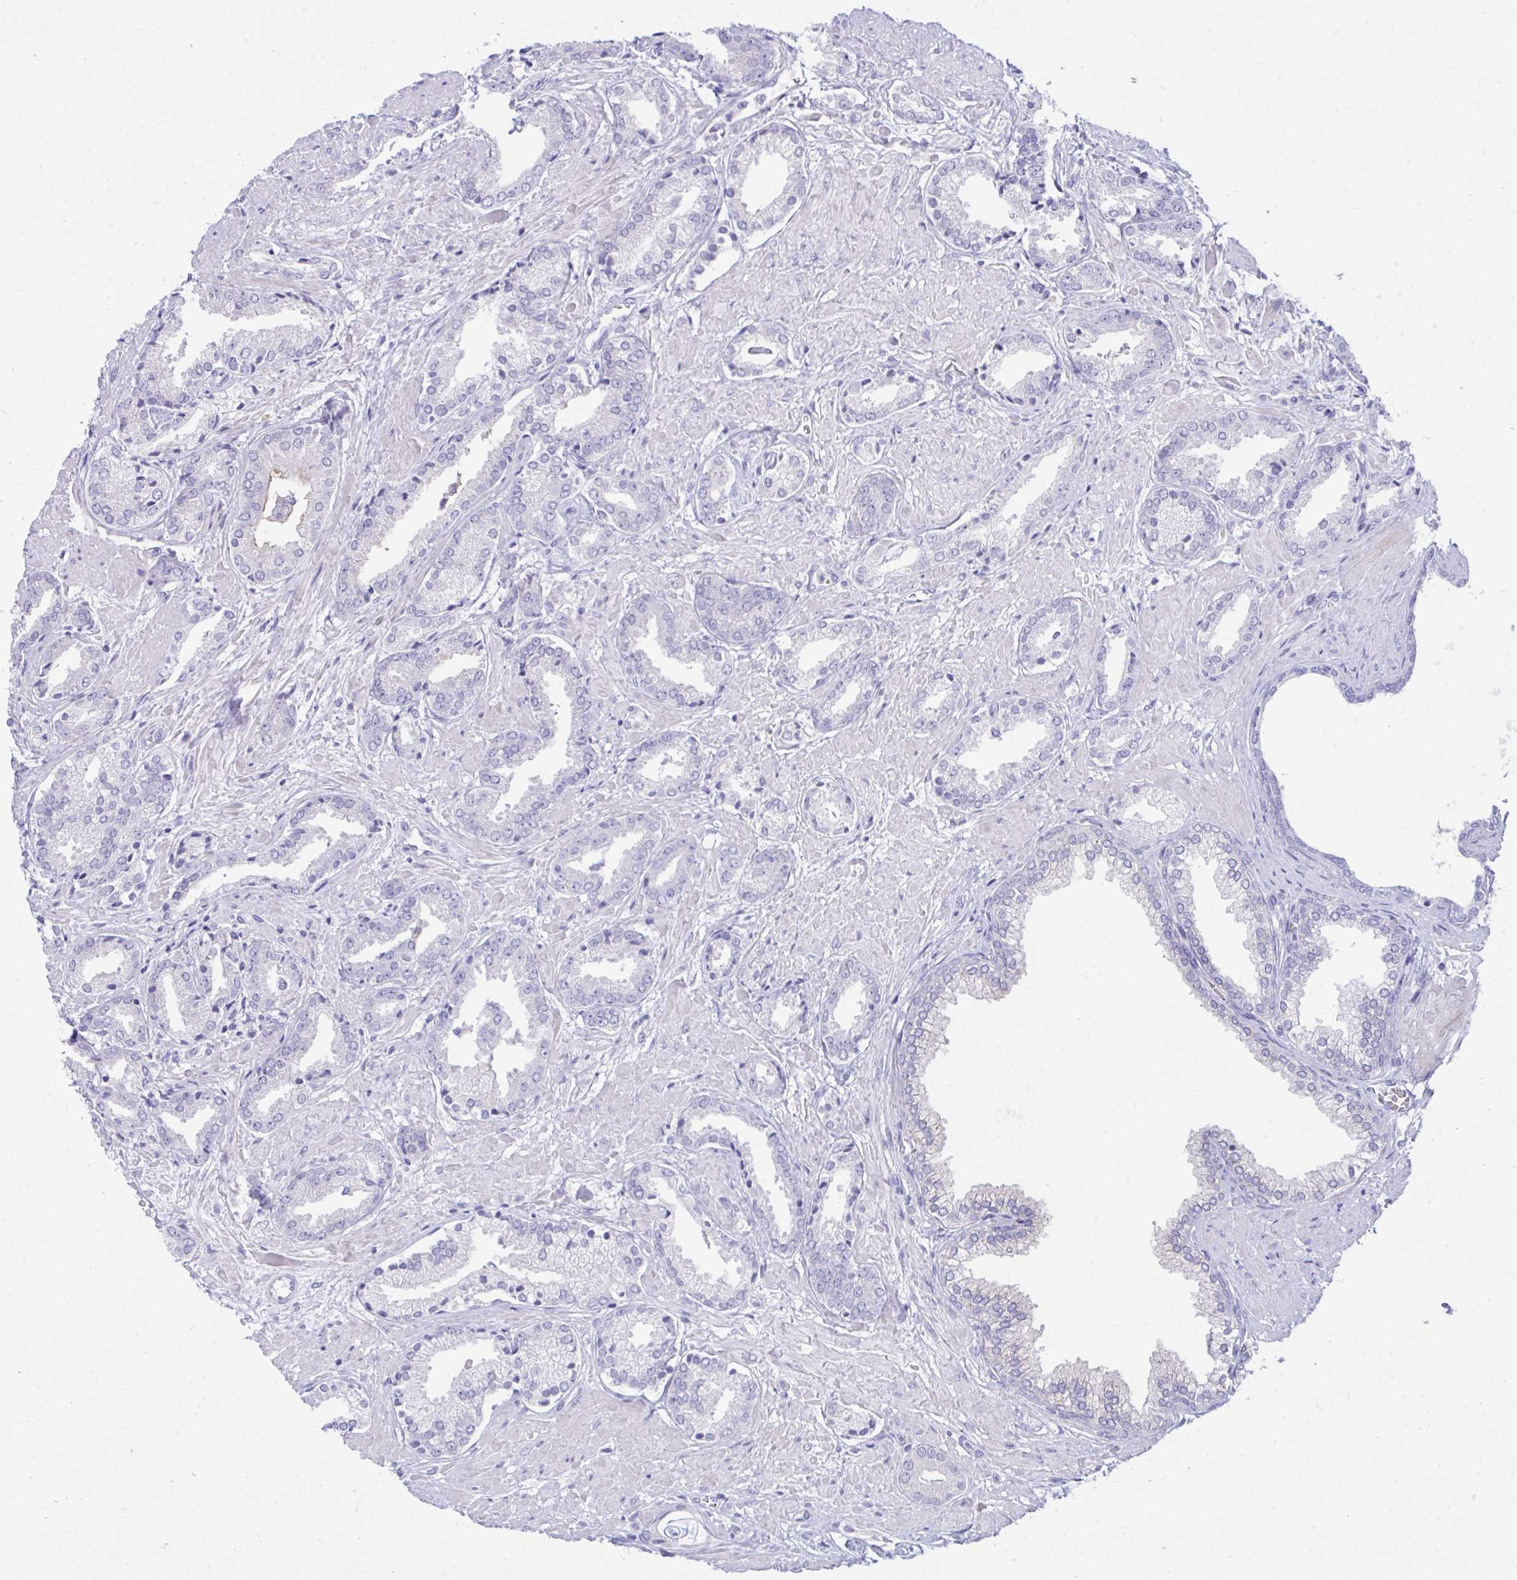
{"staining": {"intensity": "negative", "quantity": "none", "location": "none"}, "tissue": "prostate cancer", "cell_type": "Tumor cells", "image_type": "cancer", "snomed": [{"axis": "morphology", "description": "Adenocarcinoma, High grade"}, {"axis": "topography", "description": "Prostate"}], "caption": "This is an immunohistochemistry (IHC) histopathology image of prostate cancer. There is no positivity in tumor cells.", "gene": "PLEKHH1", "patient": {"sex": "male", "age": 56}}